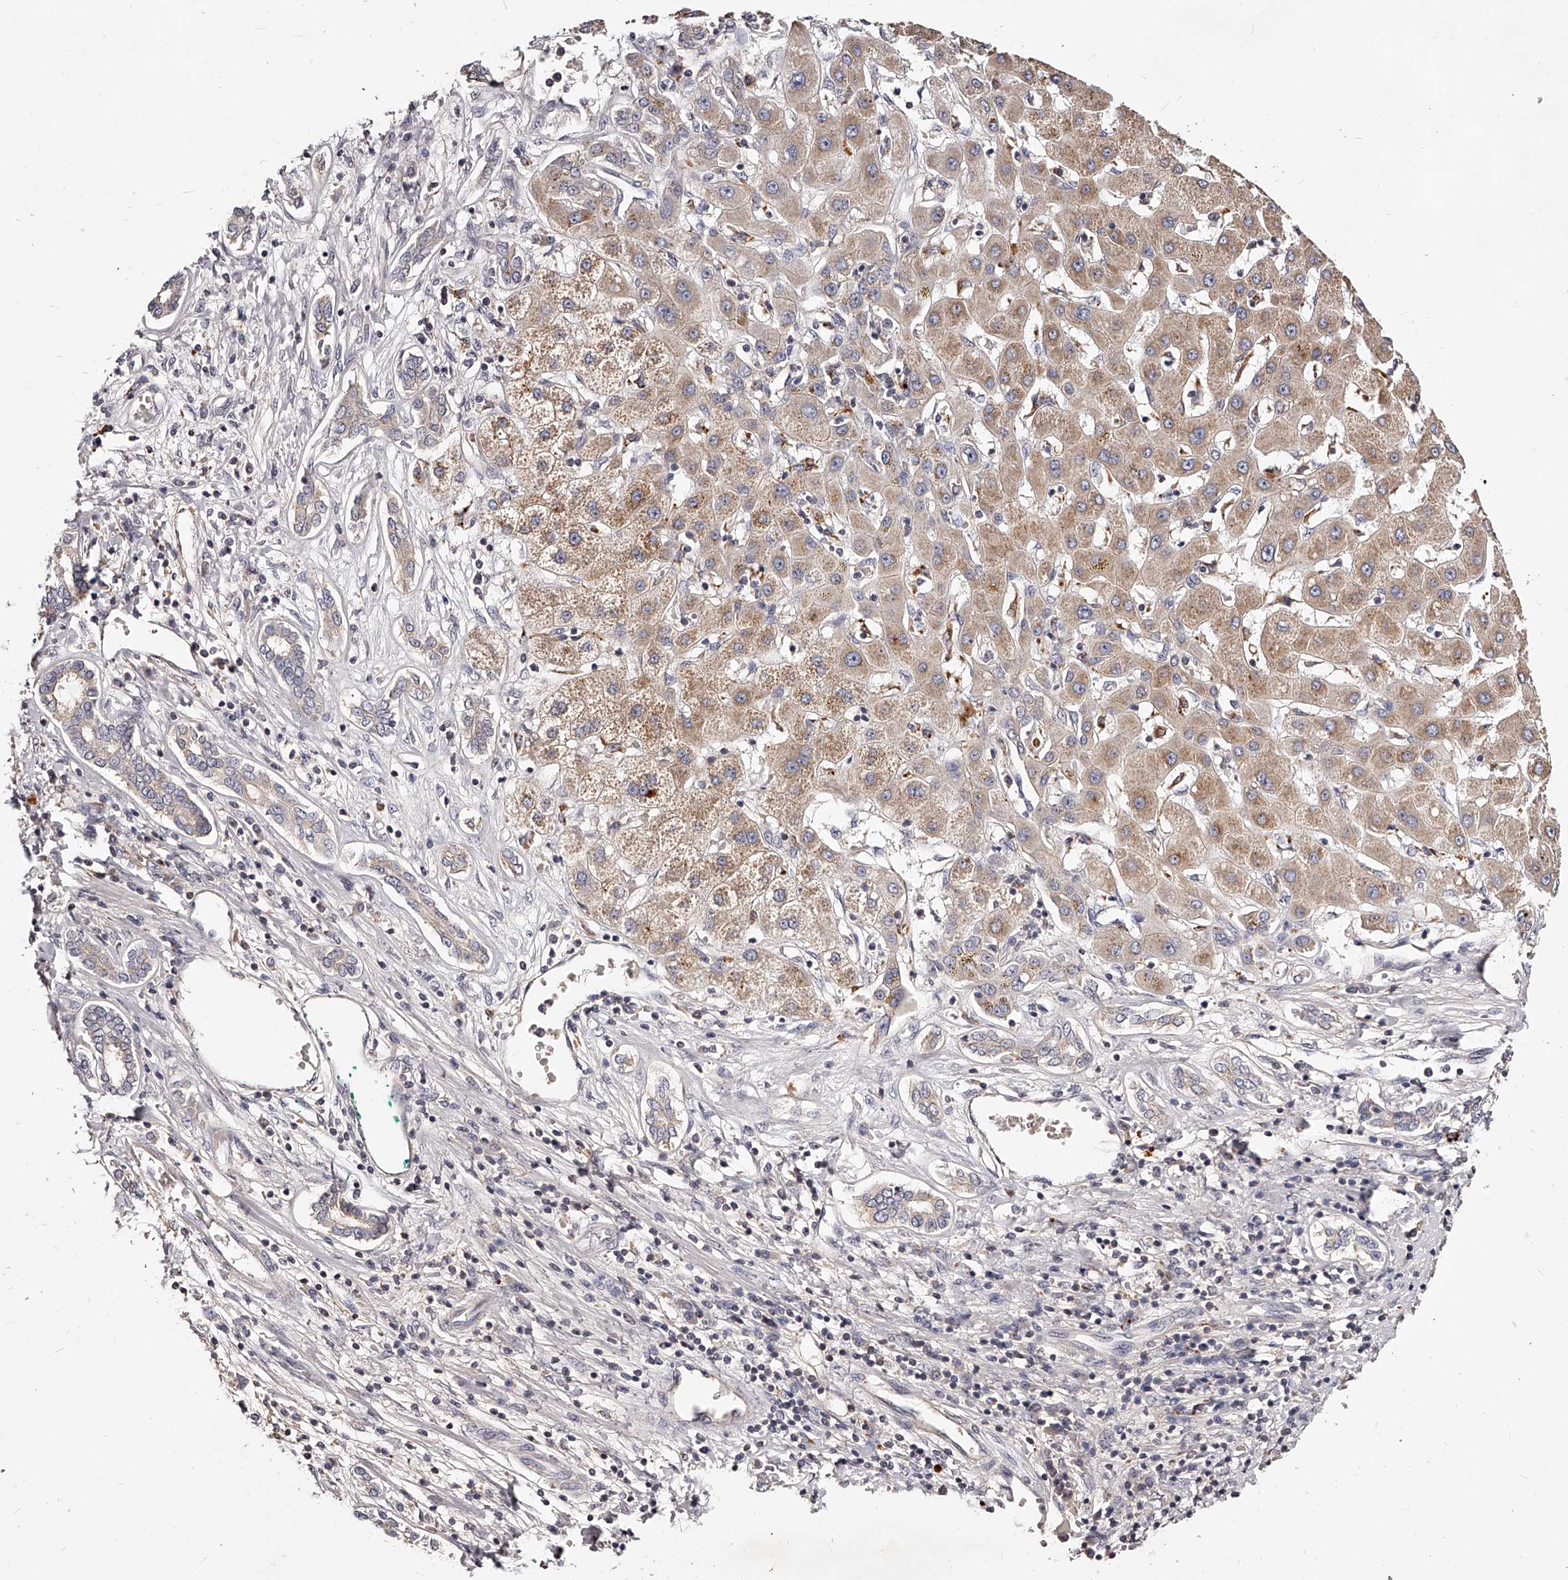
{"staining": {"intensity": "weak", "quantity": ">75%", "location": "cytoplasmic/membranous"}, "tissue": "liver cancer", "cell_type": "Tumor cells", "image_type": "cancer", "snomed": [{"axis": "morphology", "description": "Carcinoma, Hepatocellular, NOS"}, {"axis": "topography", "description": "Liver"}], "caption": "Liver cancer stained with immunohistochemistry (IHC) displays weak cytoplasmic/membranous expression in about >75% of tumor cells.", "gene": "PHACTR1", "patient": {"sex": "male", "age": 65}}